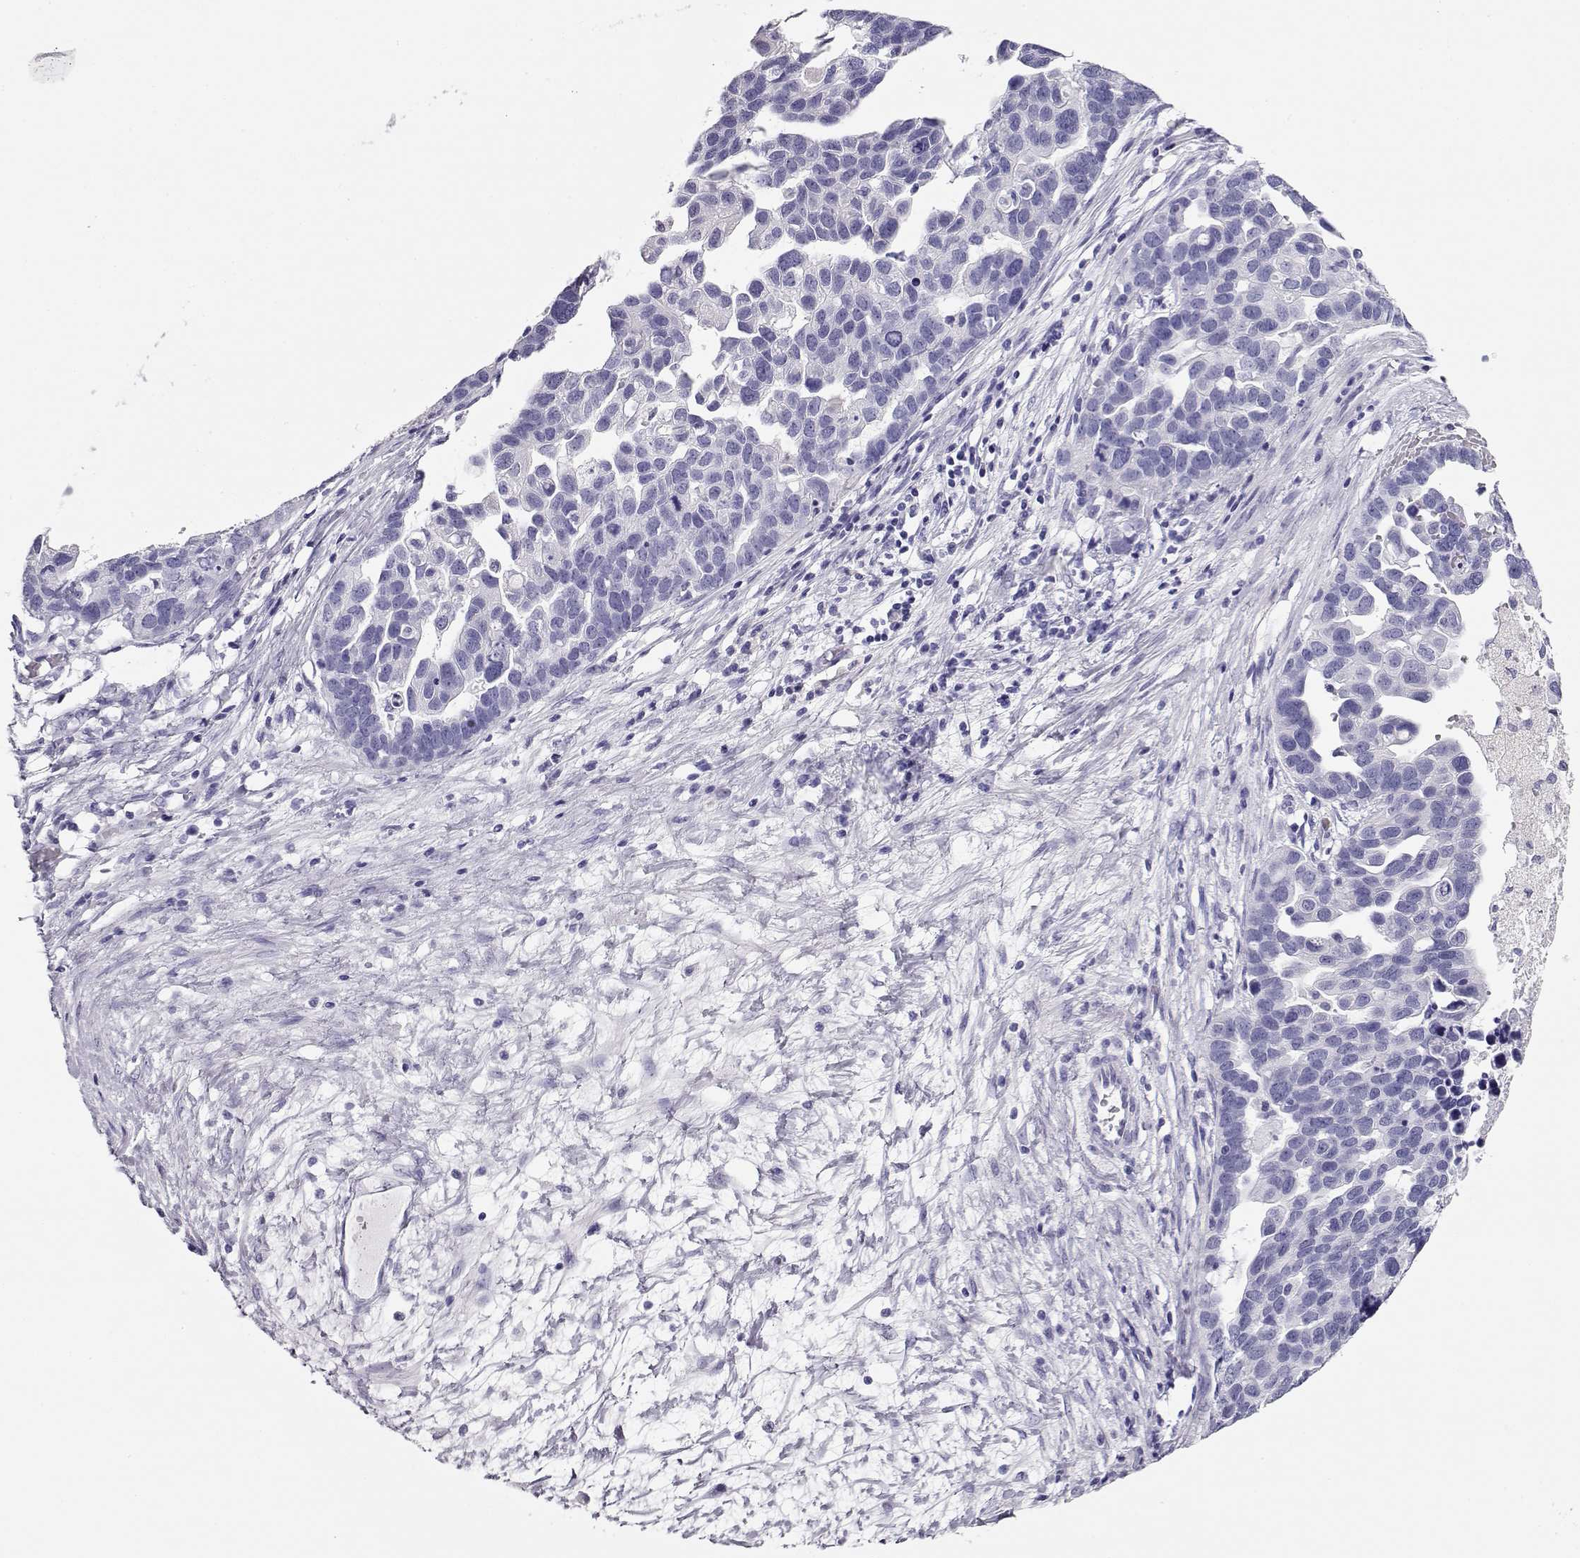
{"staining": {"intensity": "negative", "quantity": "none", "location": "none"}, "tissue": "ovarian cancer", "cell_type": "Tumor cells", "image_type": "cancer", "snomed": [{"axis": "morphology", "description": "Cystadenocarcinoma, serous, NOS"}, {"axis": "topography", "description": "Ovary"}], "caption": "This is an immunohistochemistry histopathology image of ovarian cancer (serous cystadenocarcinoma). There is no positivity in tumor cells.", "gene": "CRX", "patient": {"sex": "female", "age": 54}}